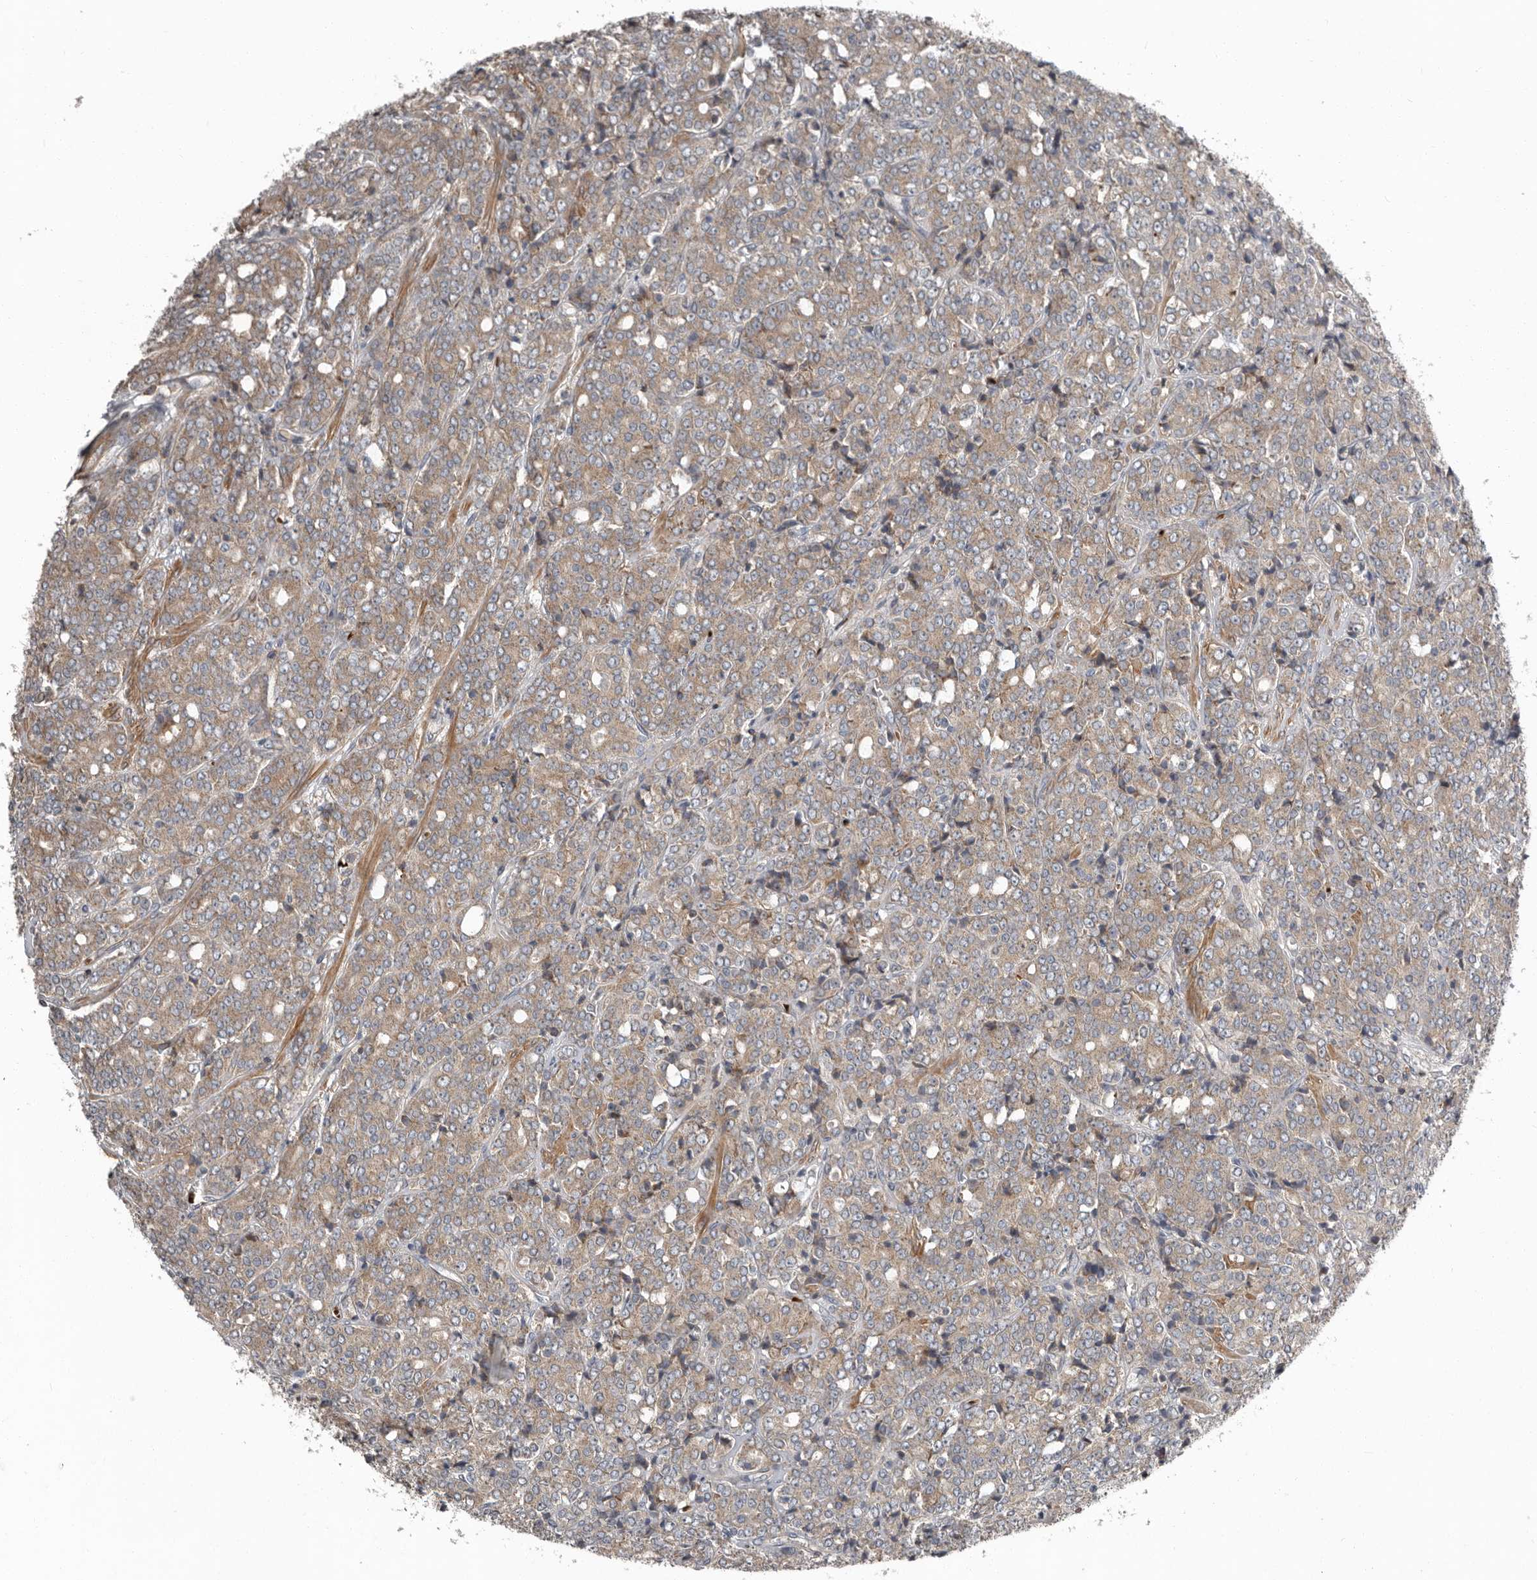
{"staining": {"intensity": "moderate", "quantity": ">75%", "location": "cytoplasmic/membranous"}, "tissue": "prostate cancer", "cell_type": "Tumor cells", "image_type": "cancer", "snomed": [{"axis": "morphology", "description": "Adenocarcinoma, High grade"}, {"axis": "topography", "description": "Prostate"}], "caption": "Moderate cytoplasmic/membranous staining is appreciated in approximately >75% of tumor cells in prostate cancer (high-grade adenocarcinoma).", "gene": "FBXO31", "patient": {"sex": "male", "age": 62}}